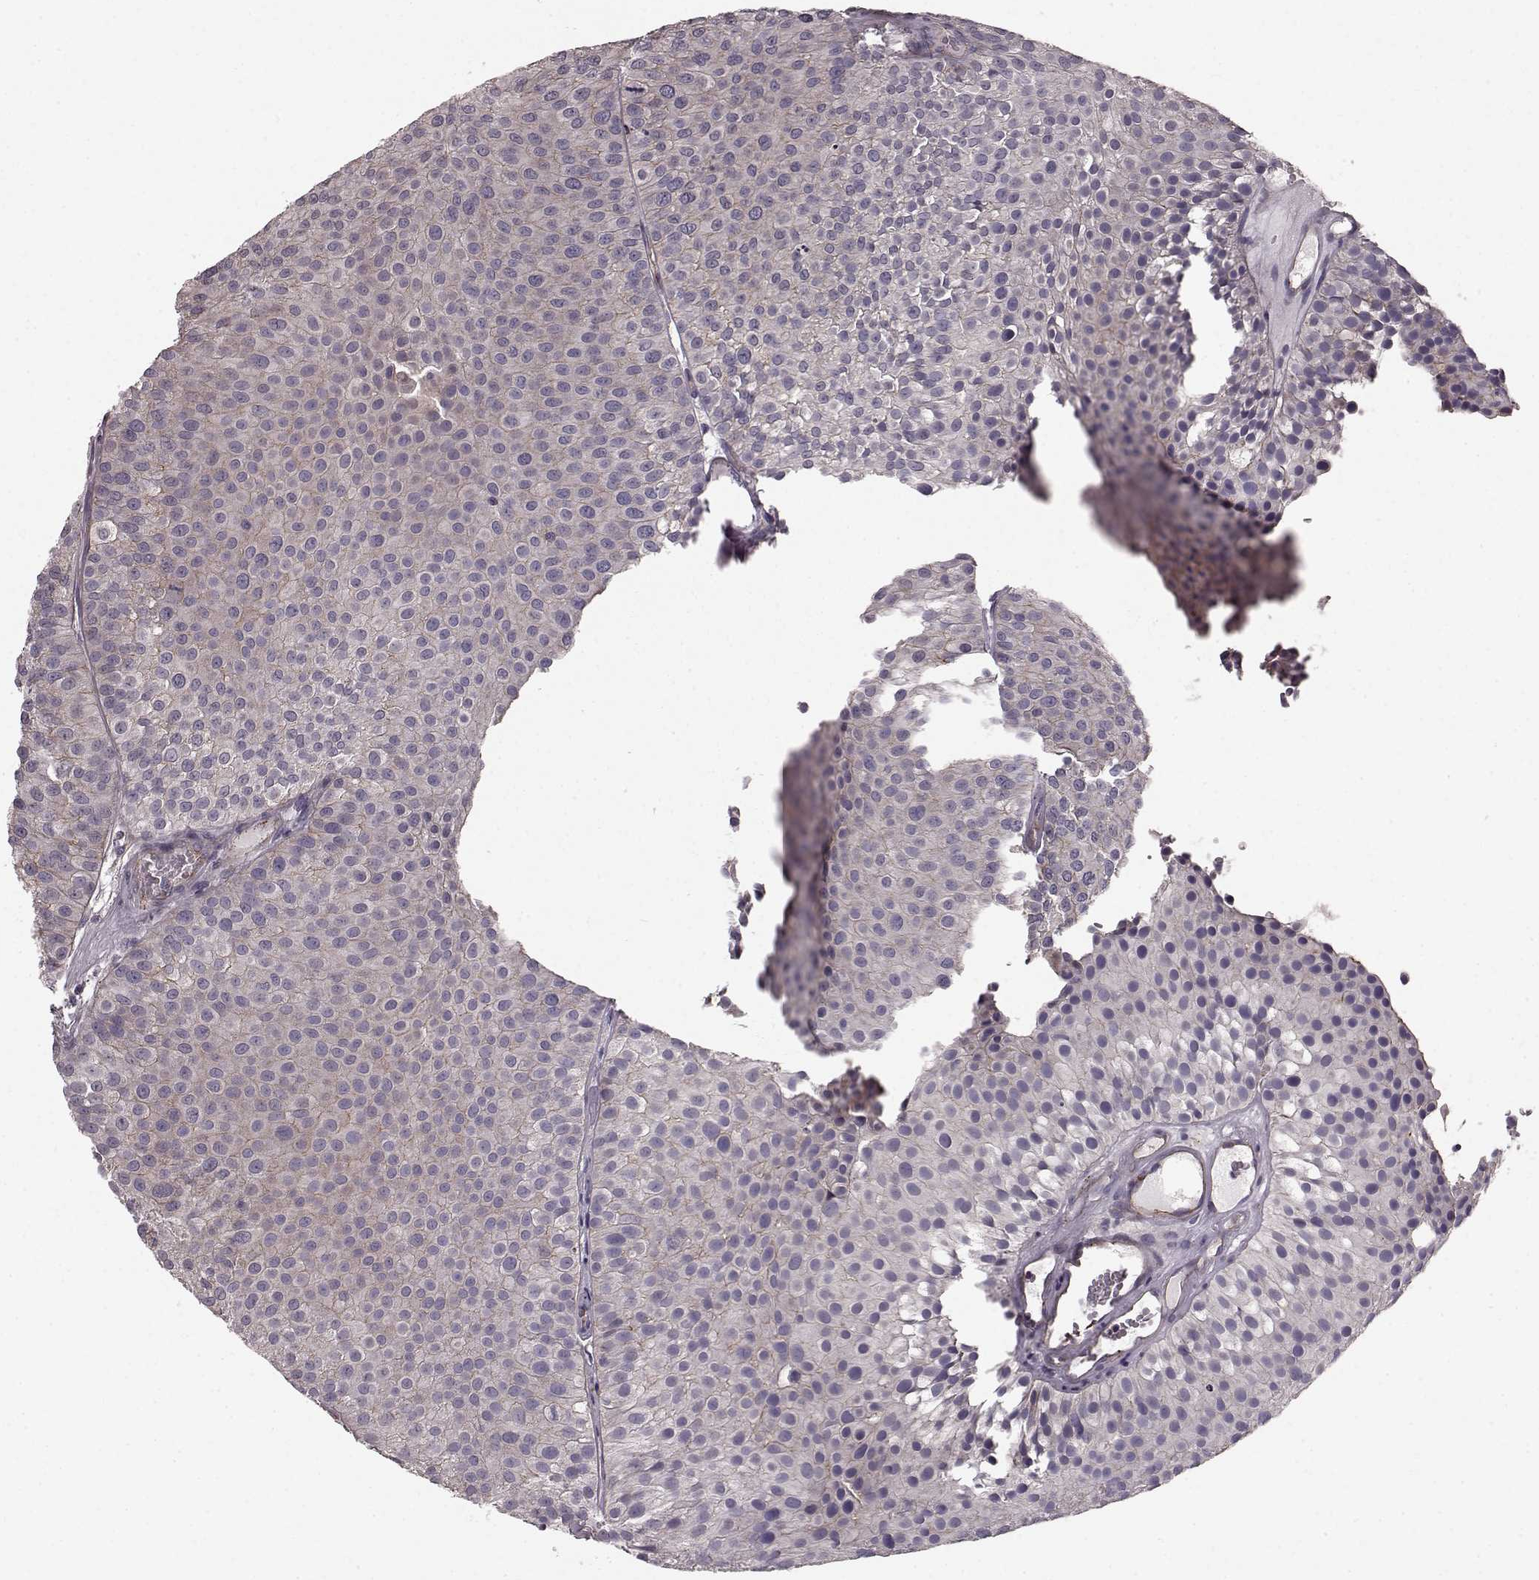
{"staining": {"intensity": "negative", "quantity": "none", "location": "none"}, "tissue": "urothelial cancer", "cell_type": "Tumor cells", "image_type": "cancer", "snomed": [{"axis": "morphology", "description": "Urothelial carcinoma, Low grade"}, {"axis": "topography", "description": "Urinary bladder"}], "caption": "Immunohistochemical staining of low-grade urothelial carcinoma shows no significant positivity in tumor cells.", "gene": "SLC22A18", "patient": {"sex": "female", "age": 87}}